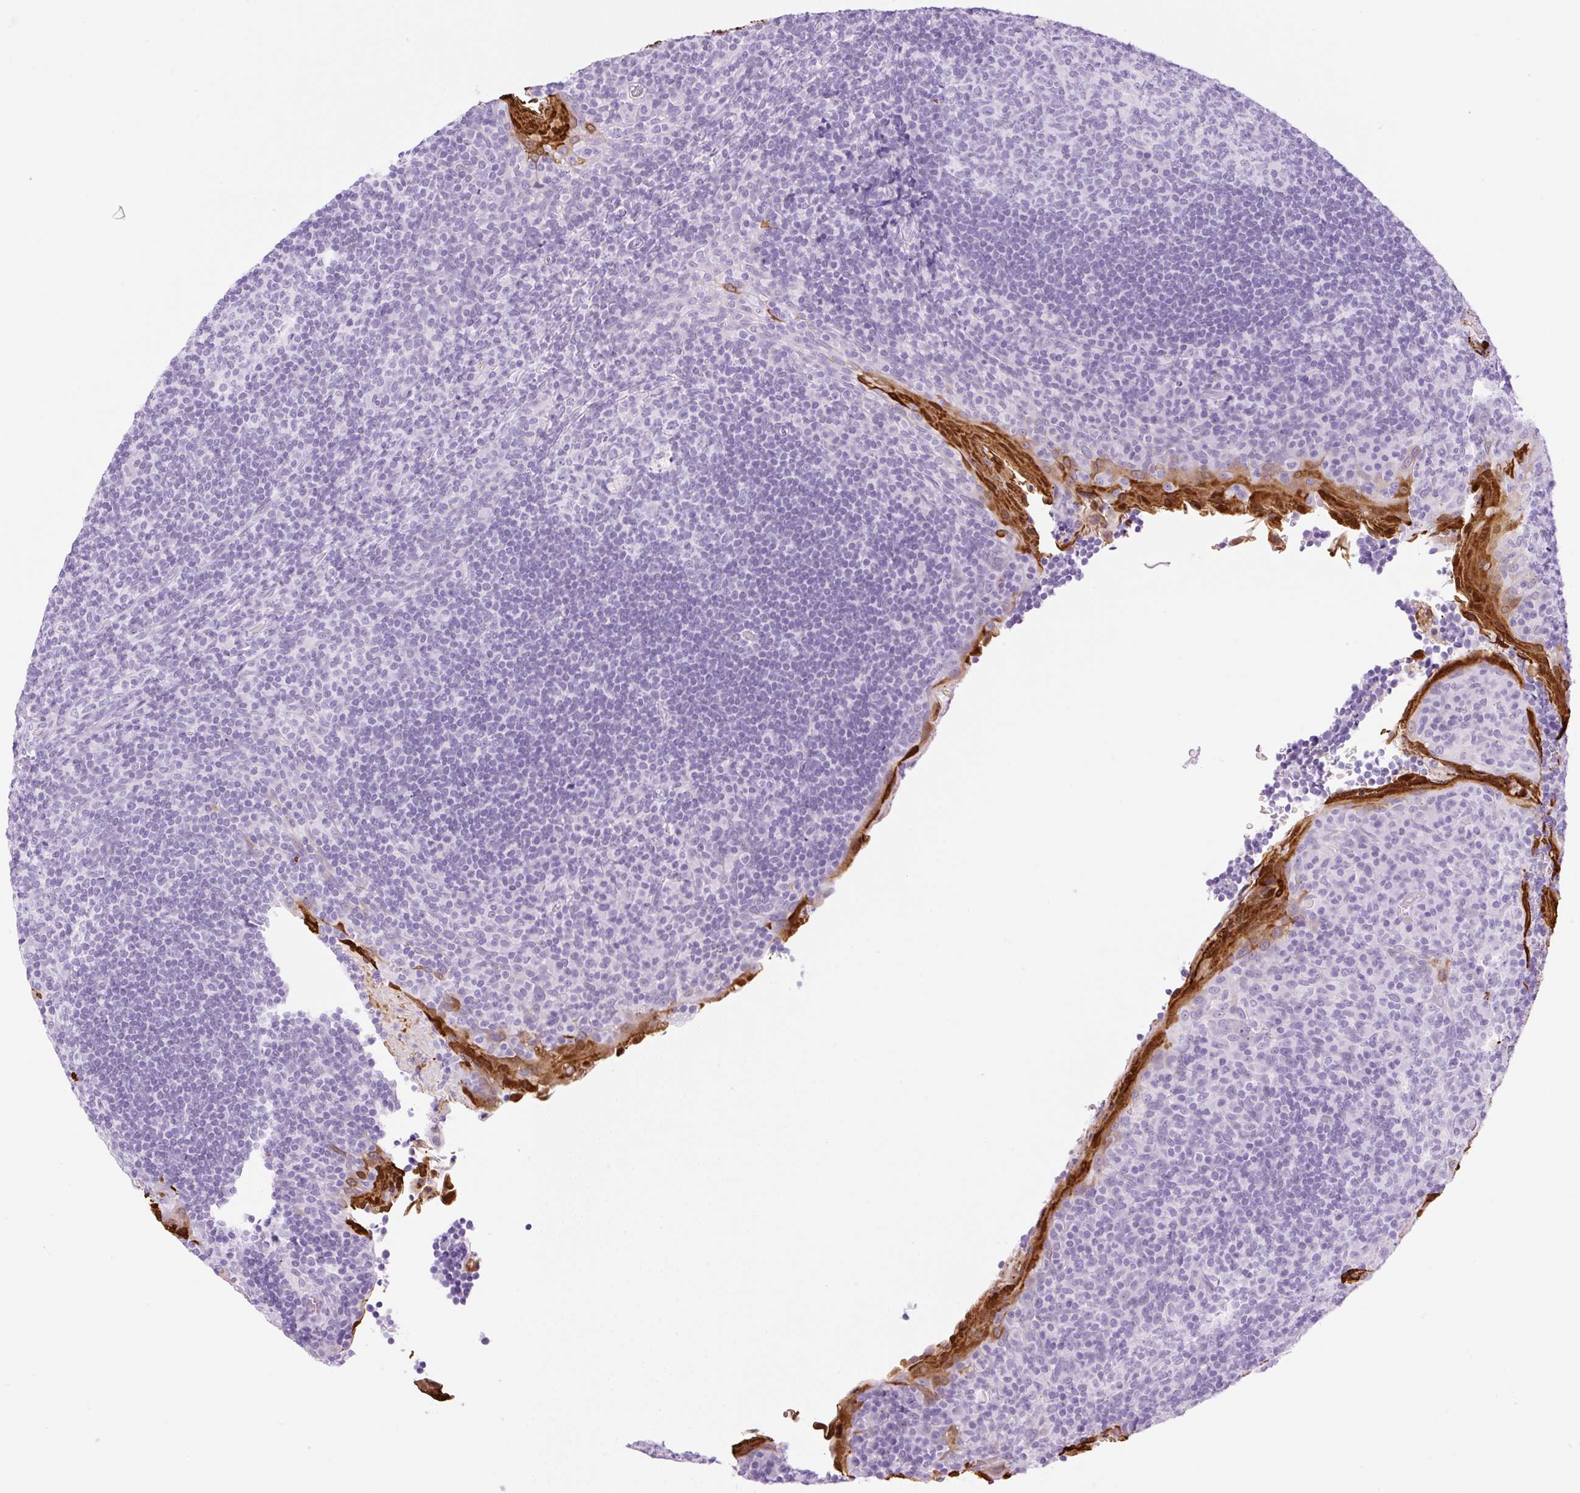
{"staining": {"intensity": "negative", "quantity": "none", "location": "none"}, "tissue": "tonsil", "cell_type": "Germinal center cells", "image_type": "normal", "snomed": [{"axis": "morphology", "description": "Normal tissue, NOS"}, {"axis": "topography", "description": "Tonsil"}], "caption": "Photomicrograph shows no significant protein expression in germinal center cells of normal tonsil. (DAB immunohistochemistry (IHC) with hematoxylin counter stain).", "gene": "SPRR4", "patient": {"sex": "male", "age": 17}}